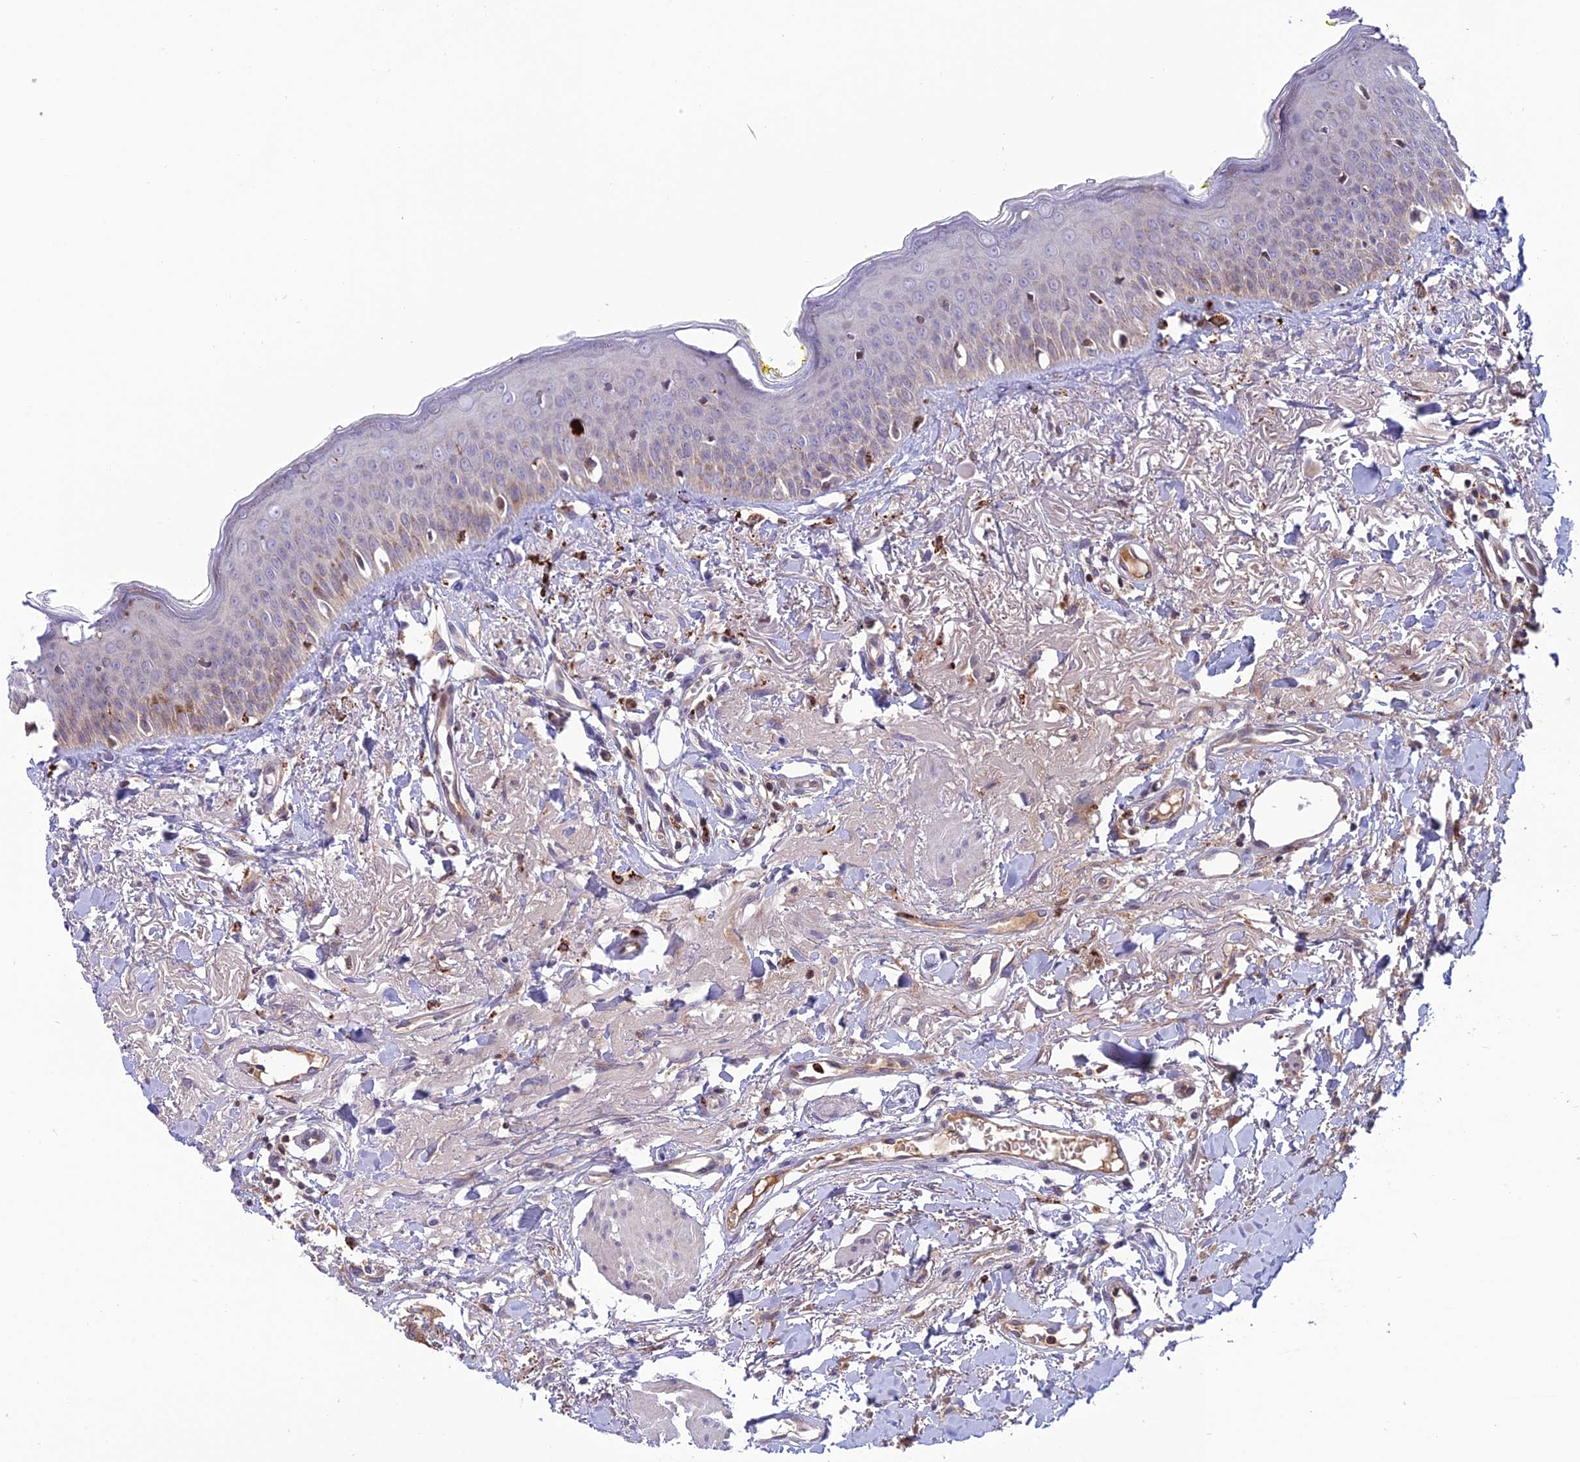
{"staining": {"intensity": "weak", "quantity": "25%-75%", "location": "cytoplasmic/membranous"}, "tissue": "oral mucosa", "cell_type": "Squamous epithelial cells", "image_type": "normal", "snomed": [{"axis": "morphology", "description": "Normal tissue, NOS"}, {"axis": "topography", "description": "Oral tissue"}], "caption": "Squamous epithelial cells demonstrate weak cytoplasmic/membranous positivity in about 25%-75% of cells in normal oral mucosa. Nuclei are stained in blue.", "gene": "ARHGEF18", "patient": {"sex": "female", "age": 70}}